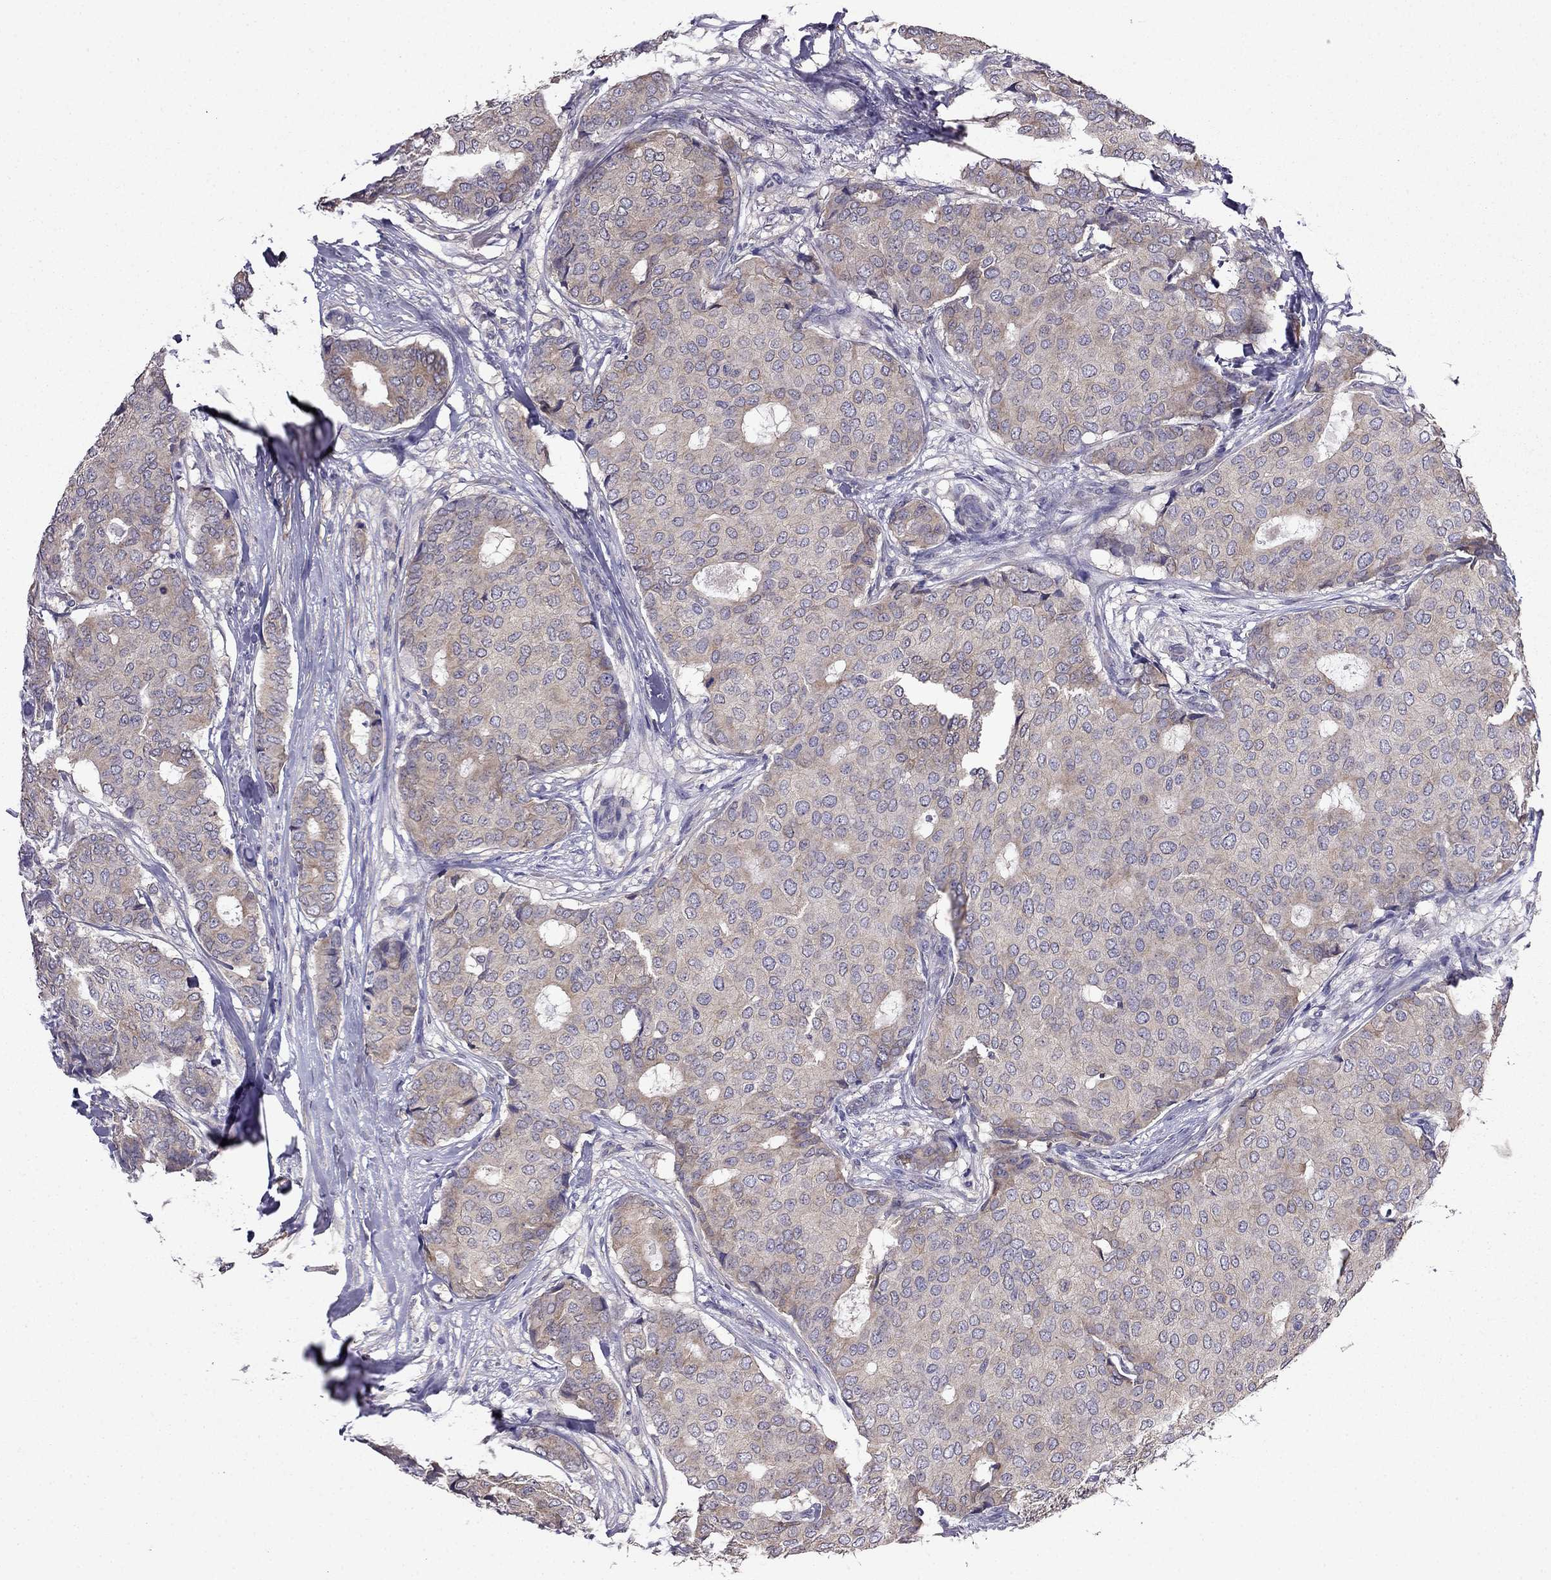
{"staining": {"intensity": "weak", "quantity": "25%-75%", "location": "cytoplasmic/membranous"}, "tissue": "breast cancer", "cell_type": "Tumor cells", "image_type": "cancer", "snomed": [{"axis": "morphology", "description": "Duct carcinoma"}, {"axis": "topography", "description": "Breast"}], "caption": "Immunohistochemistry (IHC) of human breast invasive ductal carcinoma shows low levels of weak cytoplasmic/membranous positivity in about 25%-75% of tumor cells. Using DAB (3,3'-diaminobenzidine) (brown) and hematoxylin (blue) stains, captured at high magnification using brightfield microscopy.", "gene": "SCNN1D", "patient": {"sex": "female", "age": 75}}